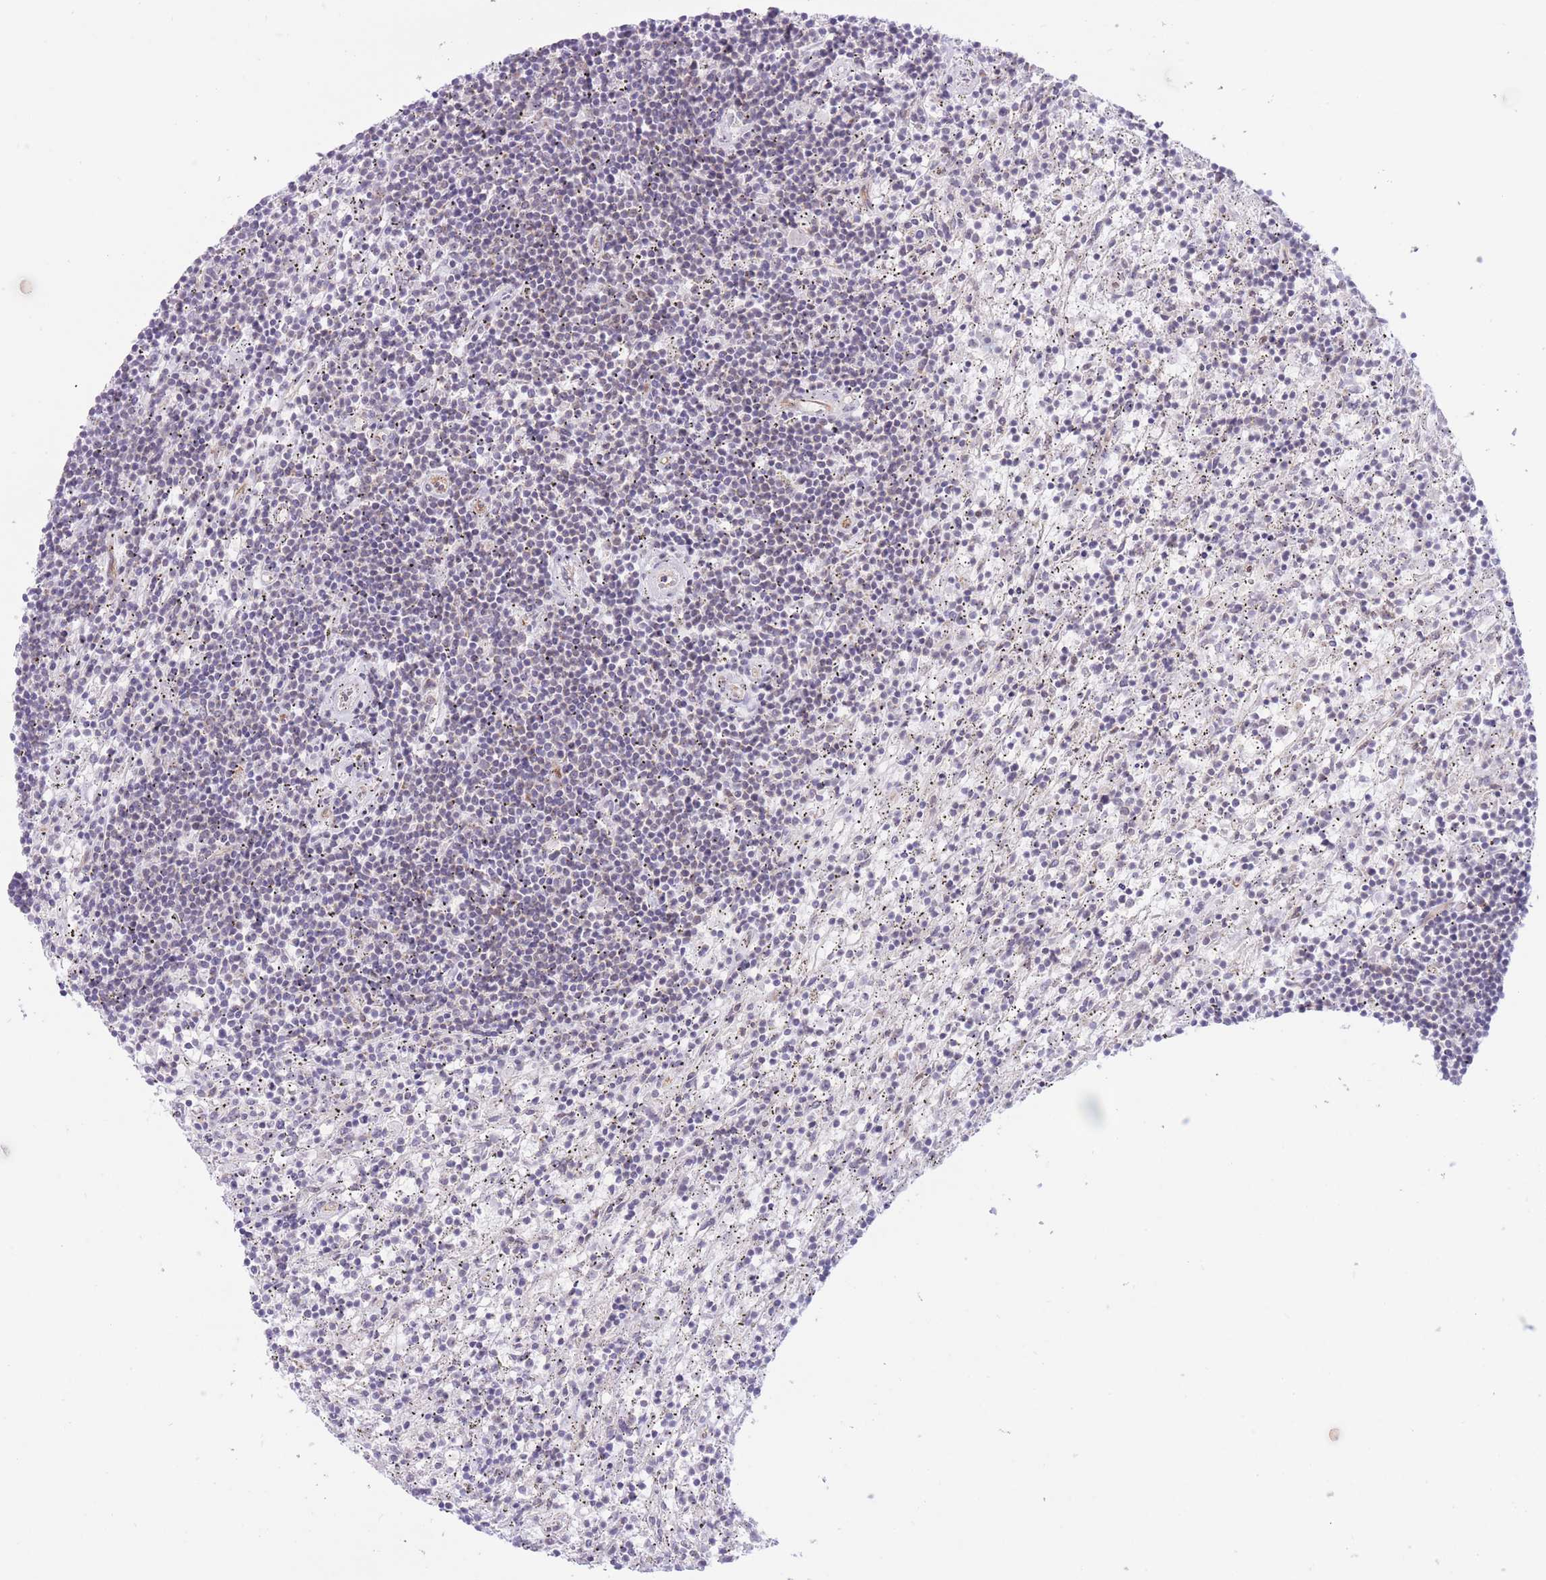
{"staining": {"intensity": "negative", "quantity": "none", "location": "none"}, "tissue": "lymphoma", "cell_type": "Tumor cells", "image_type": "cancer", "snomed": [{"axis": "morphology", "description": "Malignant lymphoma, non-Hodgkin's type, Low grade"}, {"axis": "topography", "description": "Spleen"}], "caption": "Micrograph shows no protein positivity in tumor cells of lymphoma tissue. (Stains: DAB immunohistochemistry (IHC) with hematoxylin counter stain, Microscopy: brightfield microscopy at high magnification).", "gene": "MRPS31", "patient": {"sex": "male", "age": 76}}